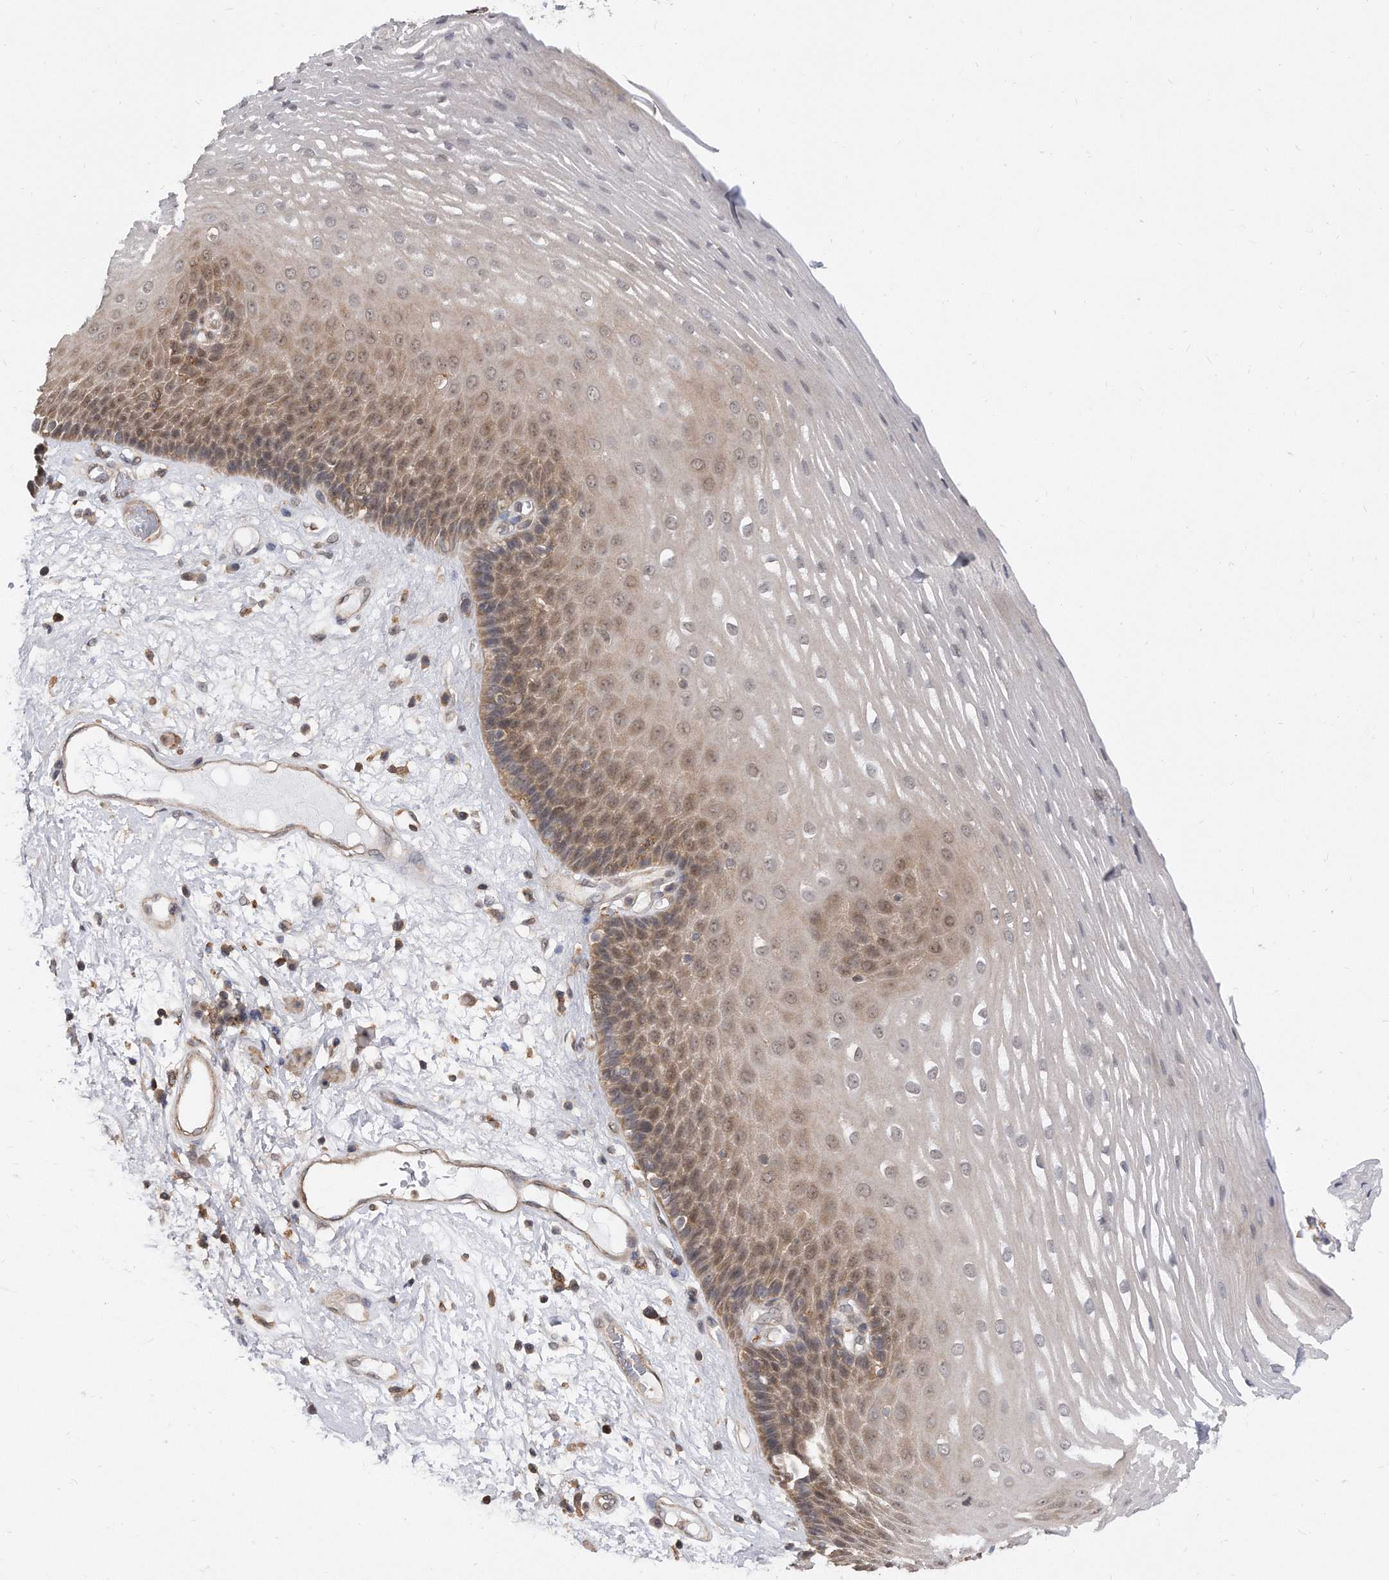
{"staining": {"intensity": "moderate", "quantity": "25%-75%", "location": "cytoplasmic/membranous,nuclear"}, "tissue": "esophagus", "cell_type": "Squamous epithelial cells", "image_type": "normal", "snomed": [{"axis": "morphology", "description": "Normal tissue, NOS"}, {"axis": "morphology", "description": "Adenocarcinoma, NOS"}, {"axis": "topography", "description": "Esophagus"}], "caption": "Protein staining displays moderate cytoplasmic/membranous,nuclear positivity in approximately 25%-75% of squamous epithelial cells in unremarkable esophagus.", "gene": "TCP1", "patient": {"sex": "male", "age": 62}}